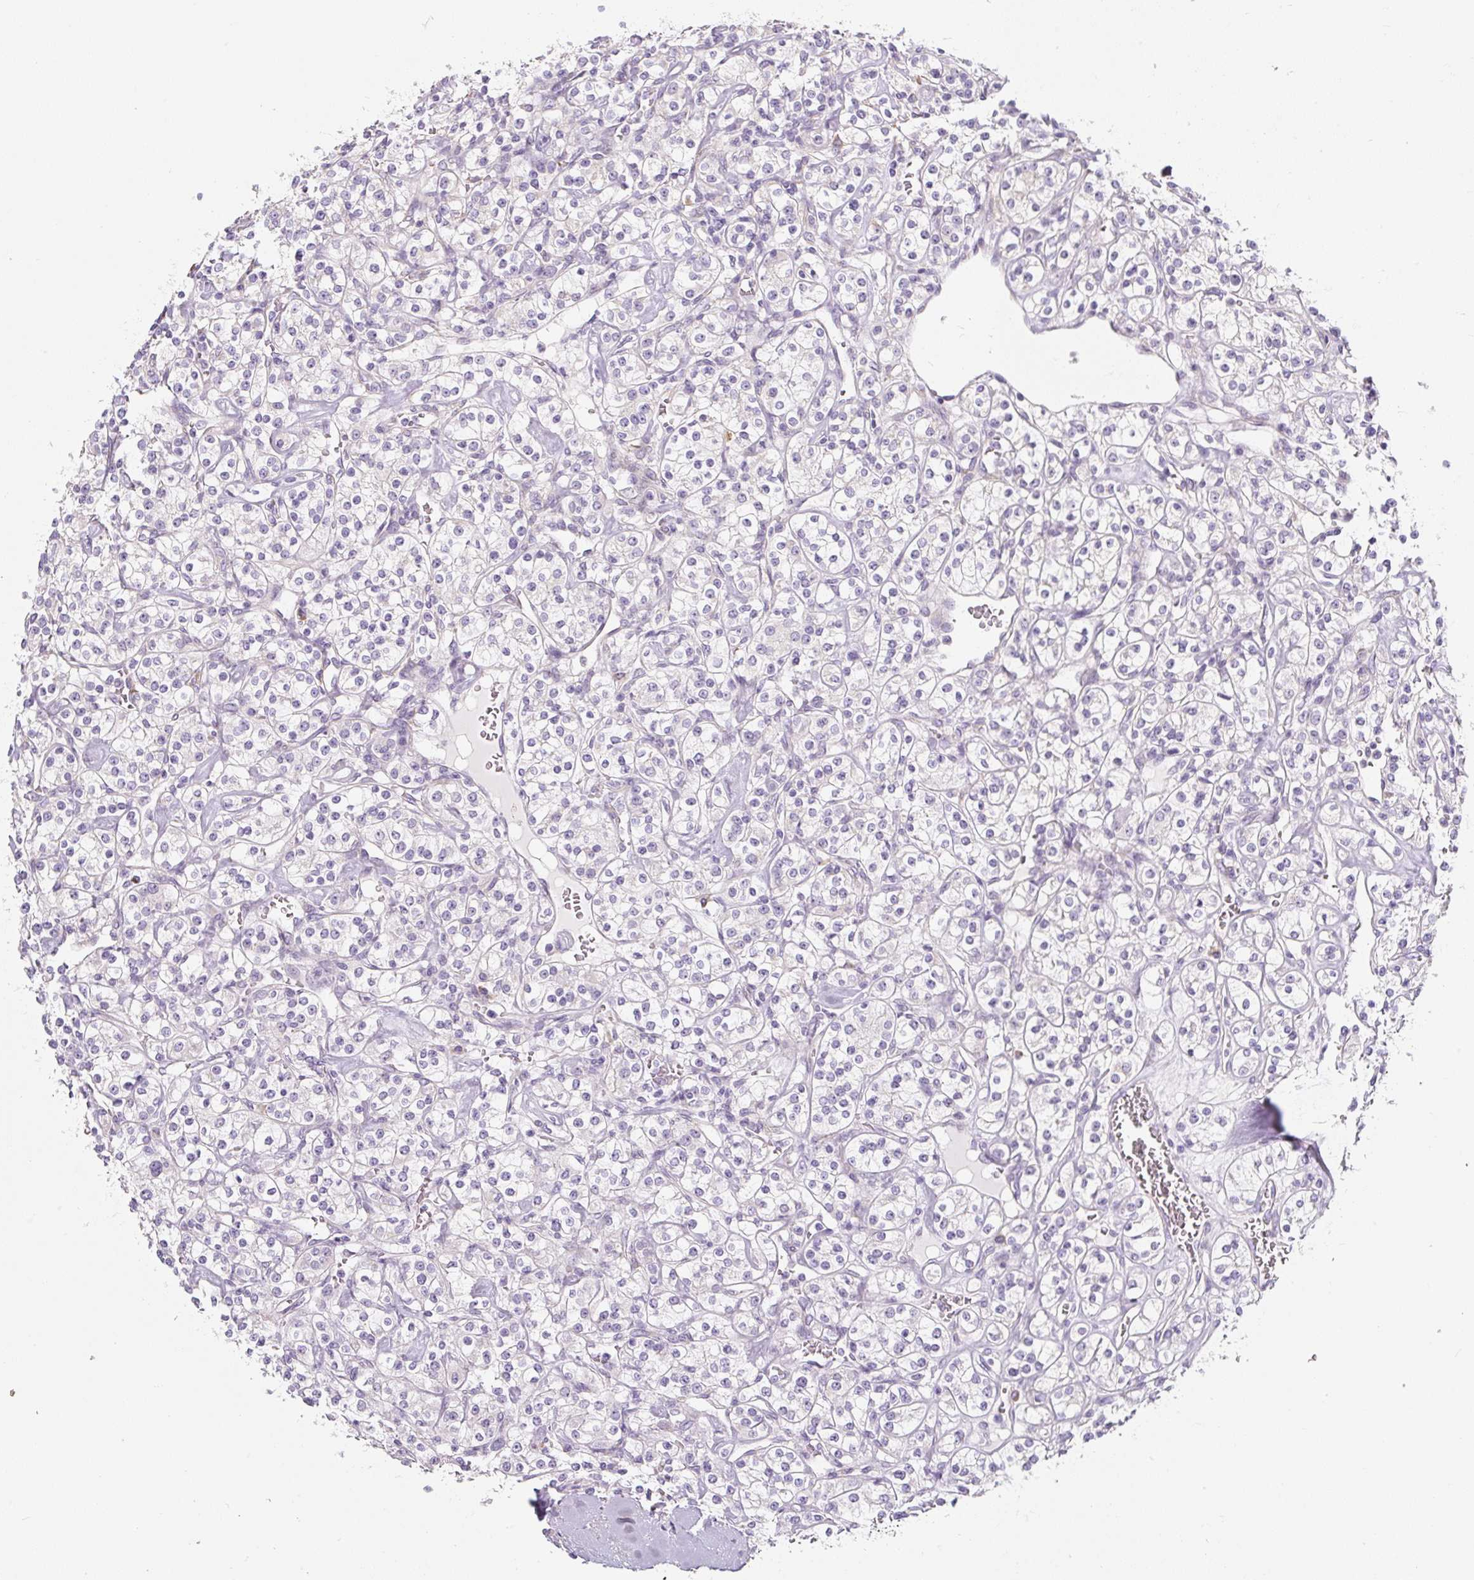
{"staining": {"intensity": "negative", "quantity": "none", "location": "none"}, "tissue": "renal cancer", "cell_type": "Tumor cells", "image_type": "cancer", "snomed": [{"axis": "morphology", "description": "Adenocarcinoma, NOS"}, {"axis": "topography", "description": "Kidney"}], "caption": "DAB (3,3'-diaminobenzidine) immunohistochemical staining of adenocarcinoma (renal) shows no significant positivity in tumor cells. (DAB (3,3'-diaminobenzidine) immunohistochemistry (IHC) with hematoxylin counter stain).", "gene": "PWWP3B", "patient": {"sex": "male", "age": 77}}